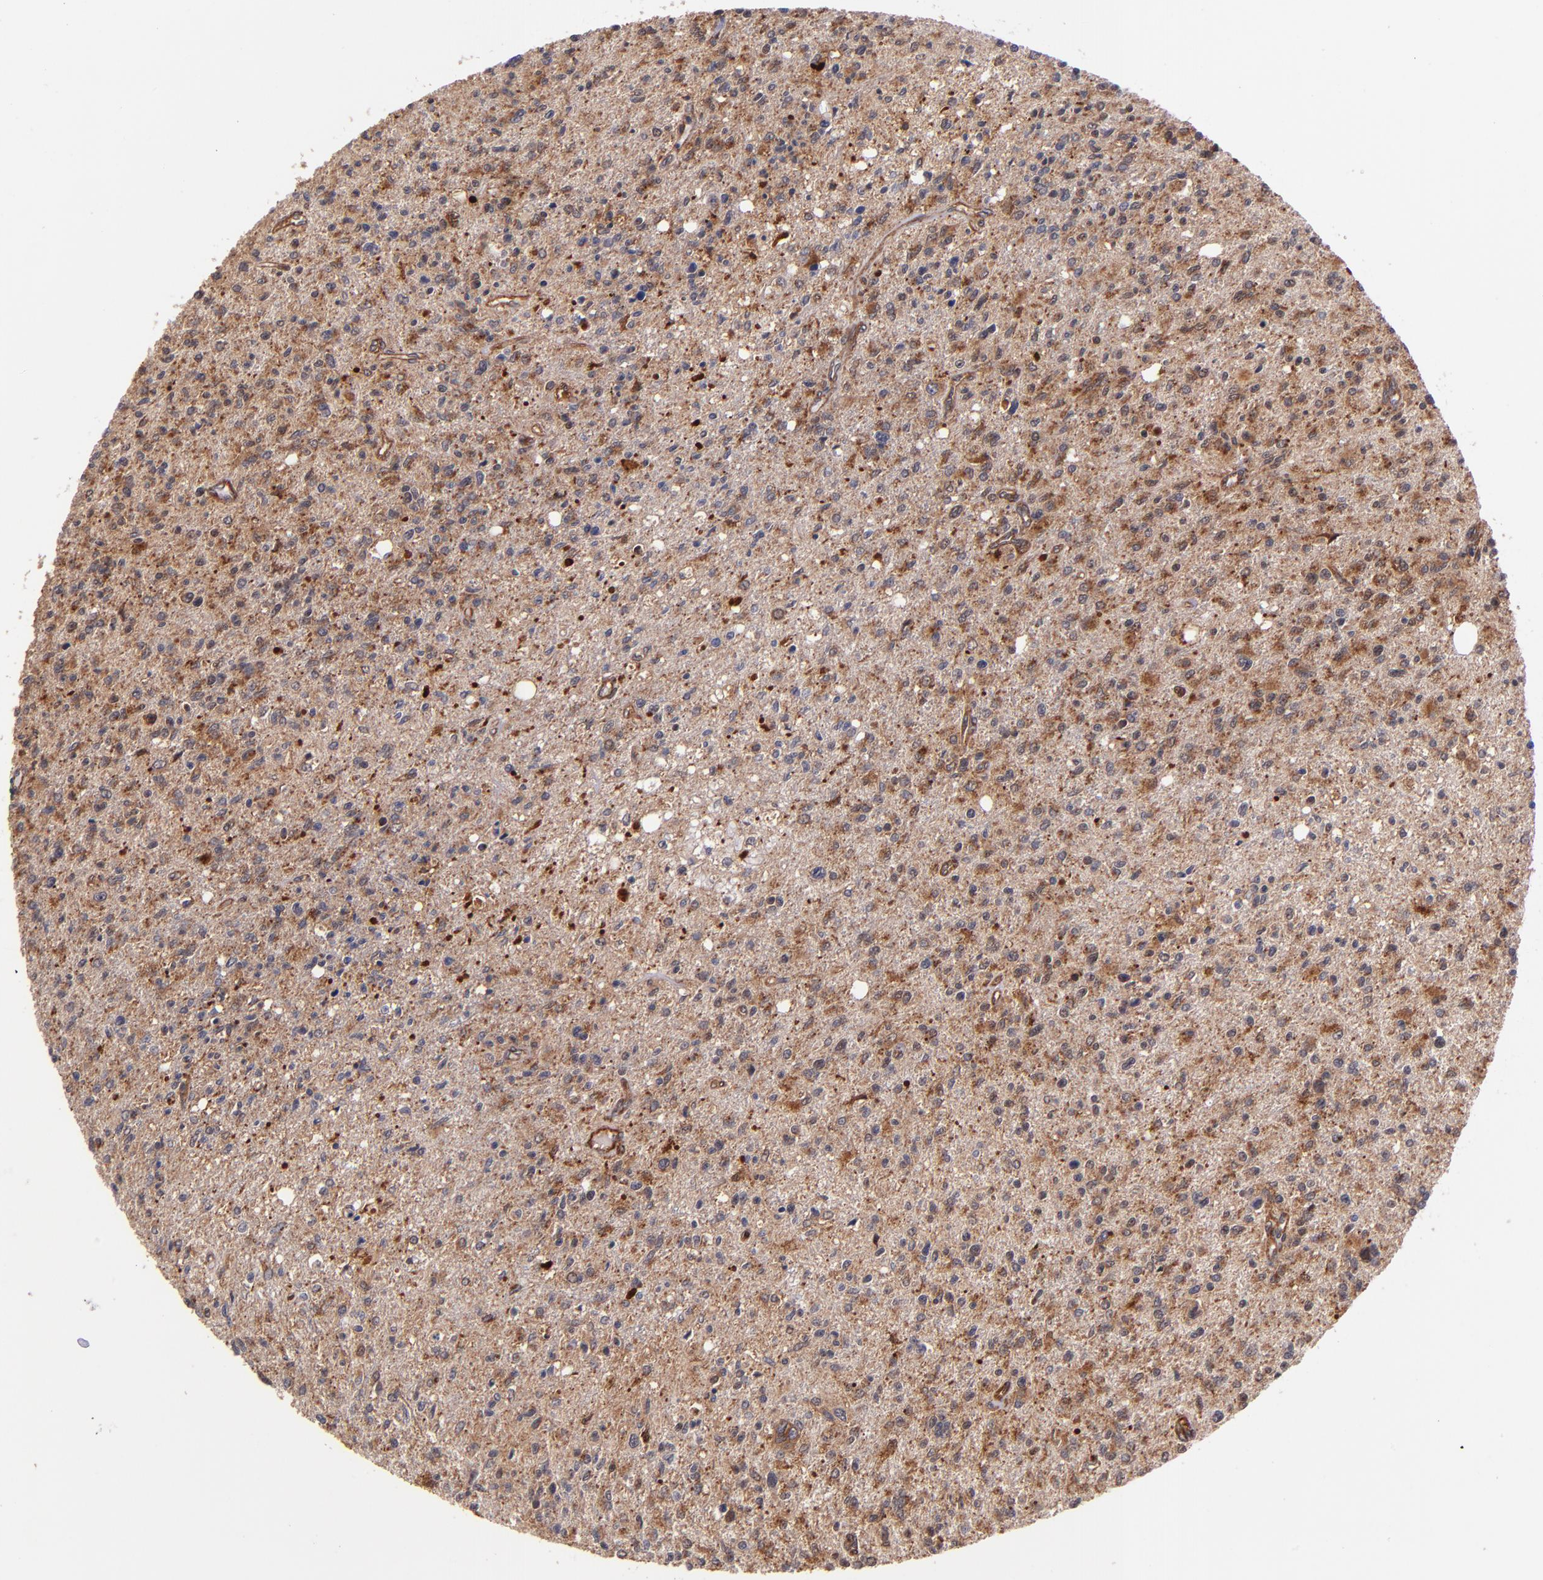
{"staining": {"intensity": "moderate", "quantity": ">75%", "location": "cytoplasmic/membranous"}, "tissue": "glioma", "cell_type": "Tumor cells", "image_type": "cancer", "snomed": [{"axis": "morphology", "description": "Glioma, malignant, High grade"}, {"axis": "topography", "description": "Cerebral cortex"}], "caption": "A high-resolution micrograph shows immunohistochemistry staining of glioma, which displays moderate cytoplasmic/membranous staining in approximately >75% of tumor cells. The protein of interest is stained brown, and the nuclei are stained in blue (DAB (3,3'-diaminobenzidine) IHC with brightfield microscopy, high magnification).", "gene": "STX8", "patient": {"sex": "male", "age": 76}}